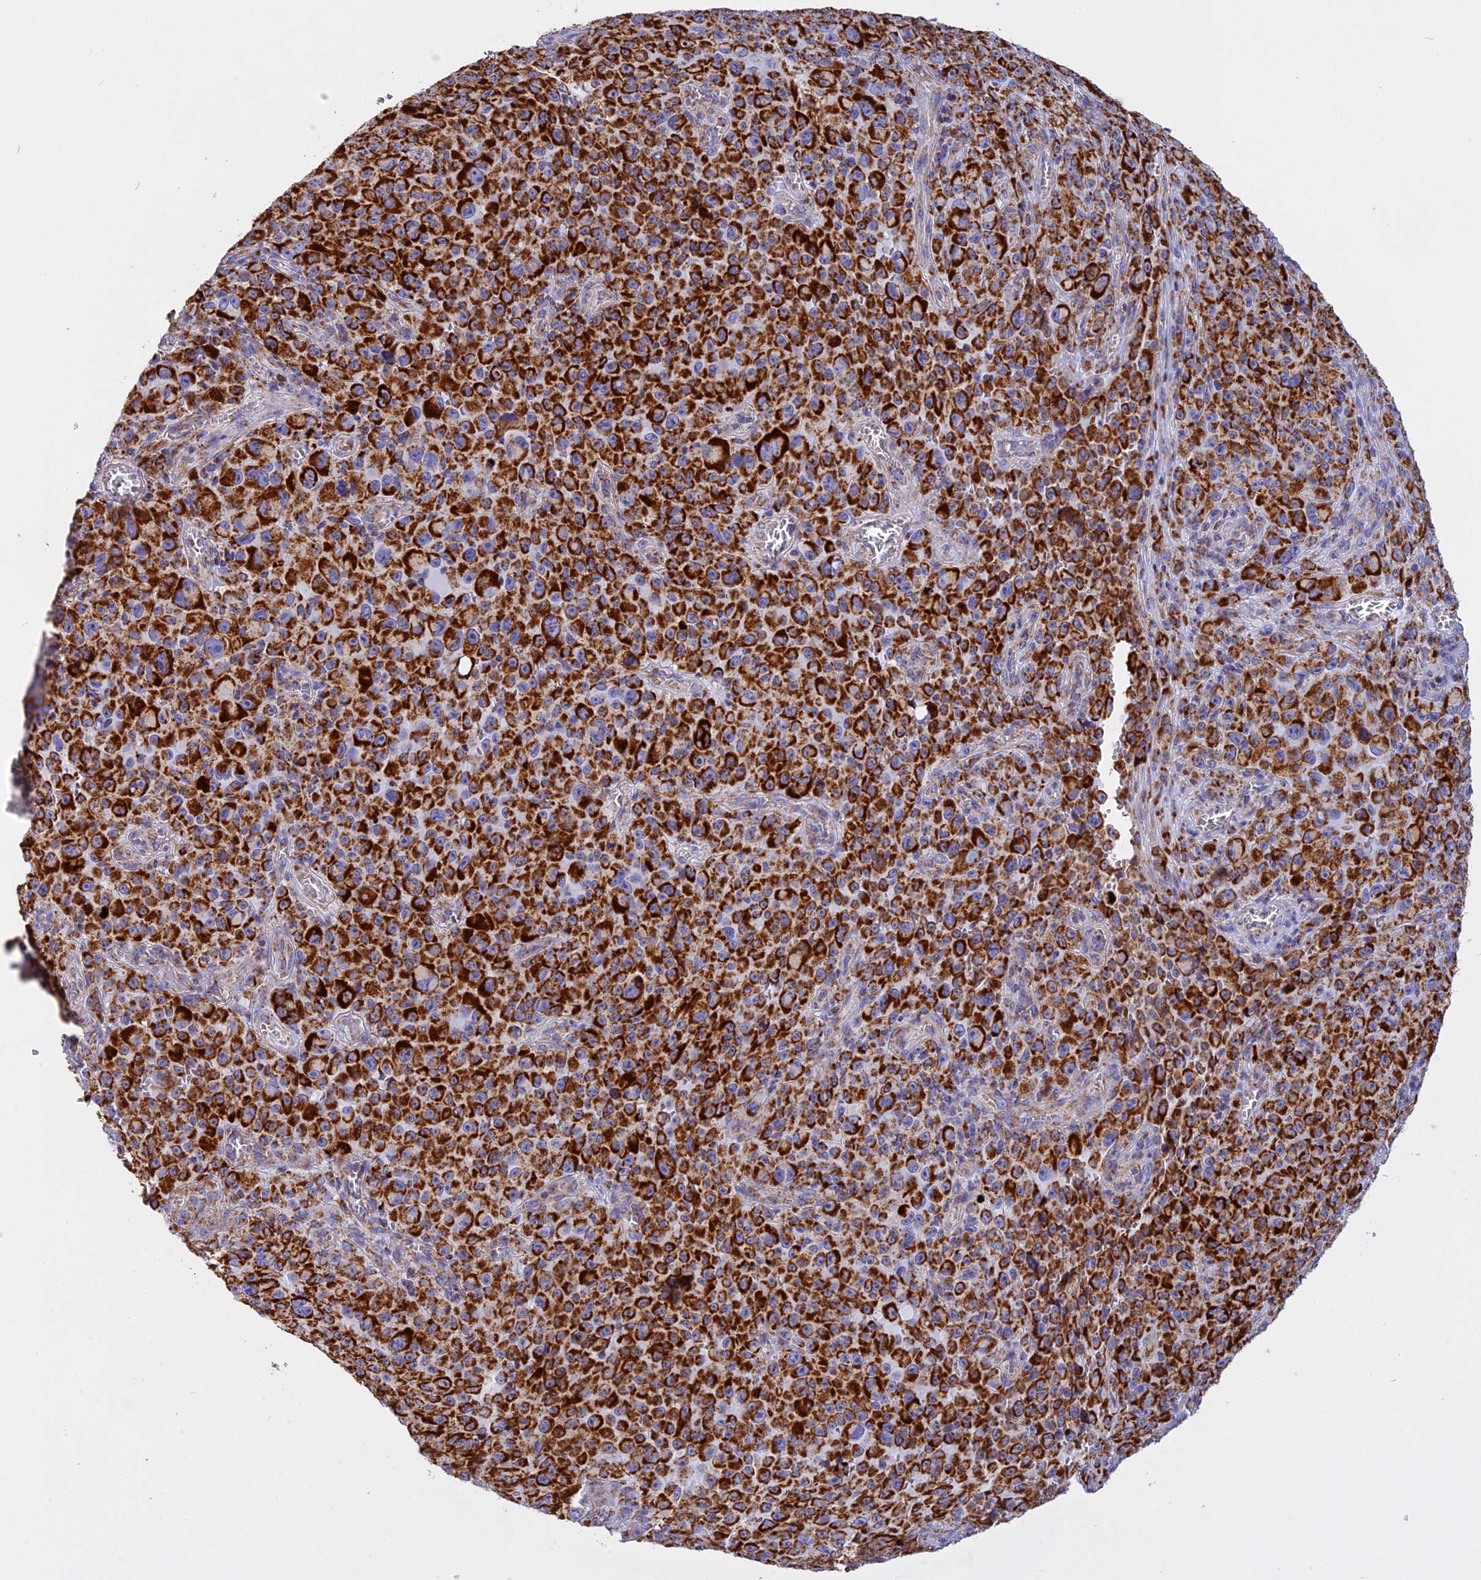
{"staining": {"intensity": "strong", "quantity": ">75%", "location": "cytoplasmic/membranous"}, "tissue": "melanoma", "cell_type": "Tumor cells", "image_type": "cancer", "snomed": [{"axis": "morphology", "description": "Malignant melanoma, NOS"}, {"axis": "topography", "description": "Skin"}], "caption": "This photomicrograph displays melanoma stained with IHC to label a protein in brown. The cytoplasmic/membranous of tumor cells show strong positivity for the protein. Nuclei are counter-stained blue.", "gene": "VDAC2", "patient": {"sex": "female", "age": 82}}